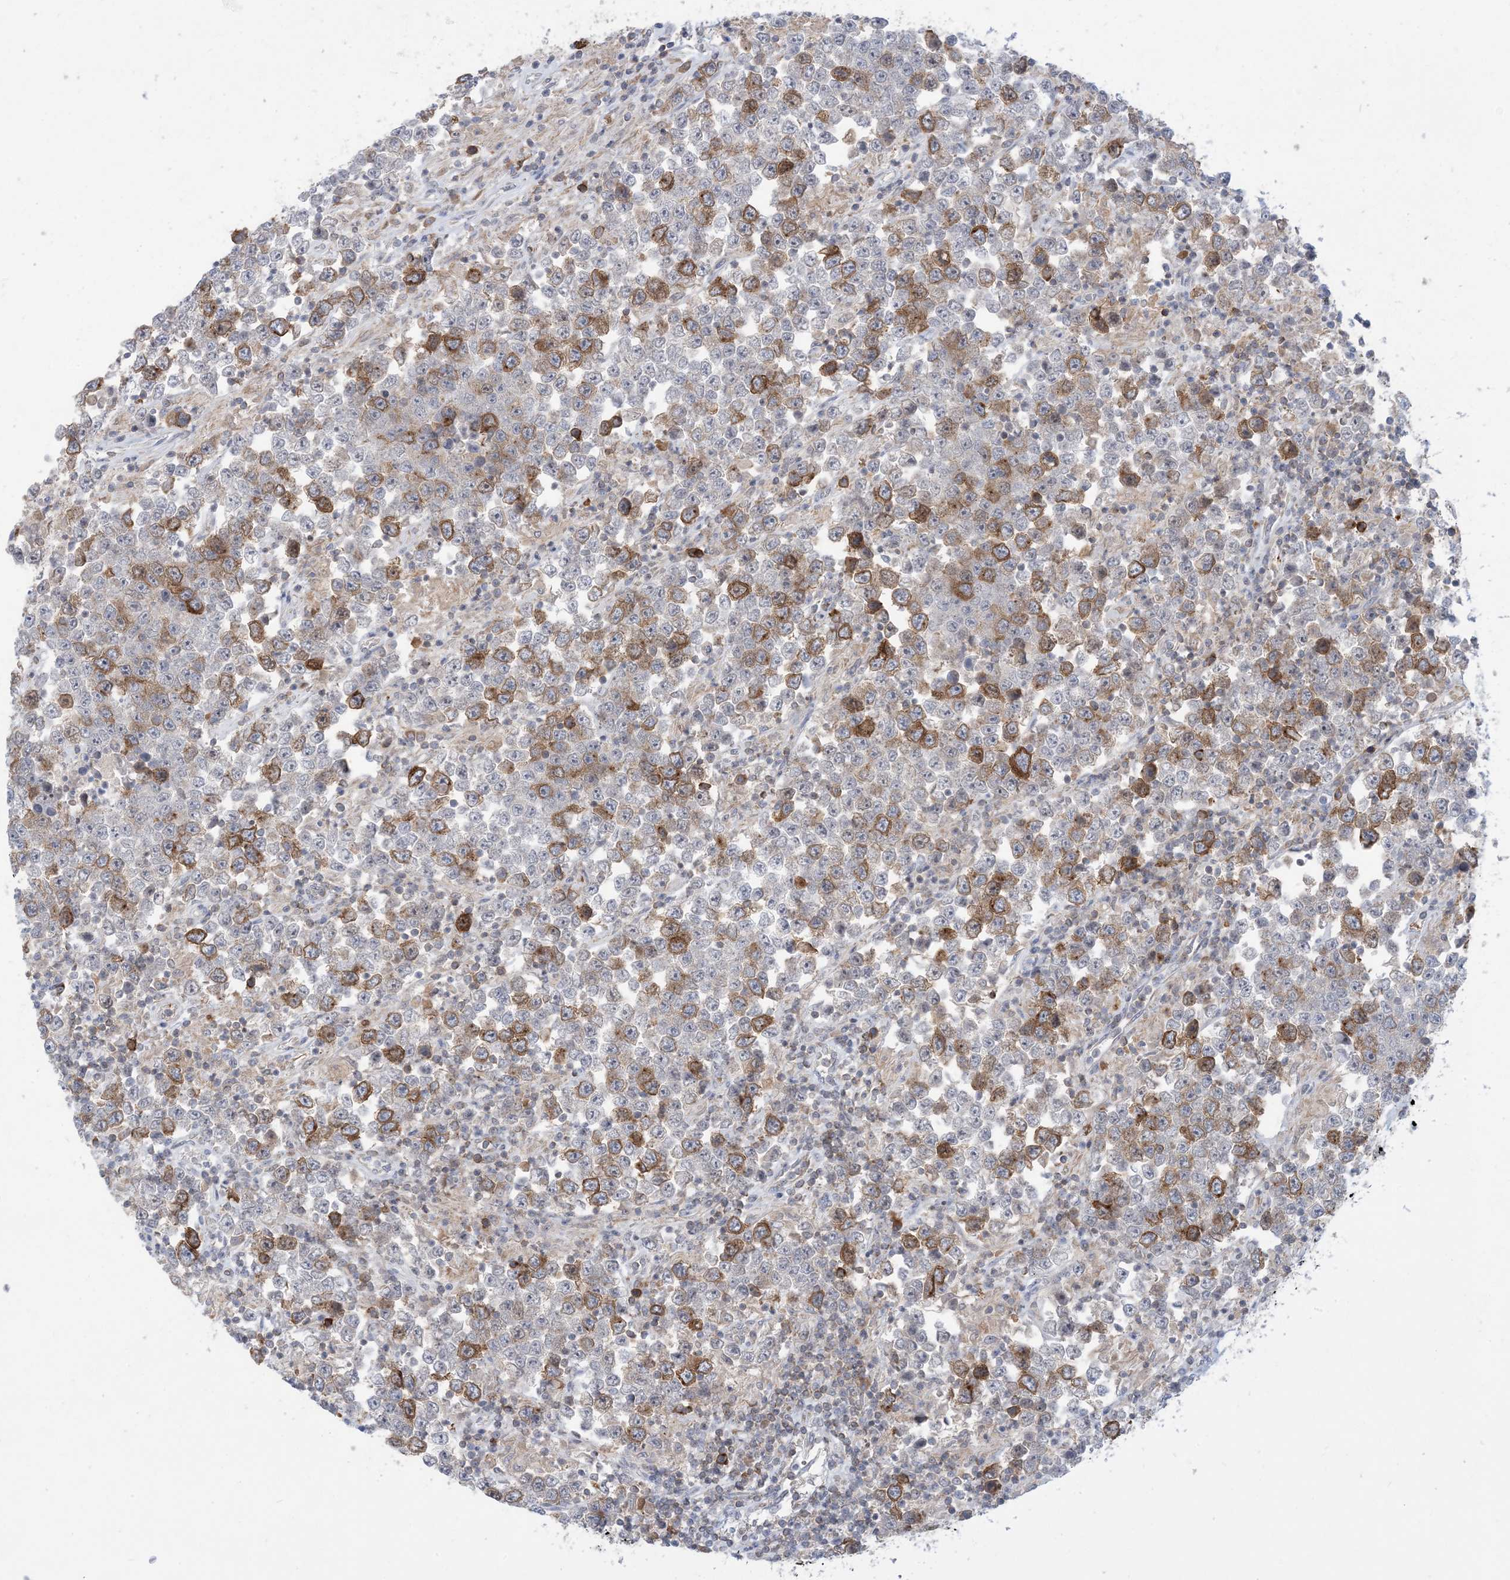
{"staining": {"intensity": "moderate", "quantity": "25%-75%", "location": "cytoplasmic/membranous"}, "tissue": "testis cancer", "cell_type": "Tumor cells", "image_type": "cancer", "snomed": [{"axis": "morphology", "description": "Normal tissue, NOS"}, {"axis": "morphology", "description": "Urothelial carcinoma, High grade"}, {"axis": "morphology", "description": "Seminoma, NOS"}, {"axis": "morphology", "description": "Carcinoma, Embryonal, NOS"}, {"axis": "topography", "description": "Urinary bladder"}, {"axis": "topography", "description": "Testis"}], "caption": "This is a histology image of immunohistochemistry staining of high-grade urothelial carcinoma (testis), which shows moderate expression in the cytoplasmic/membranous of tumor cells.", "gene": "AOC1", "patient": {"sex": "male", "age": 41}}